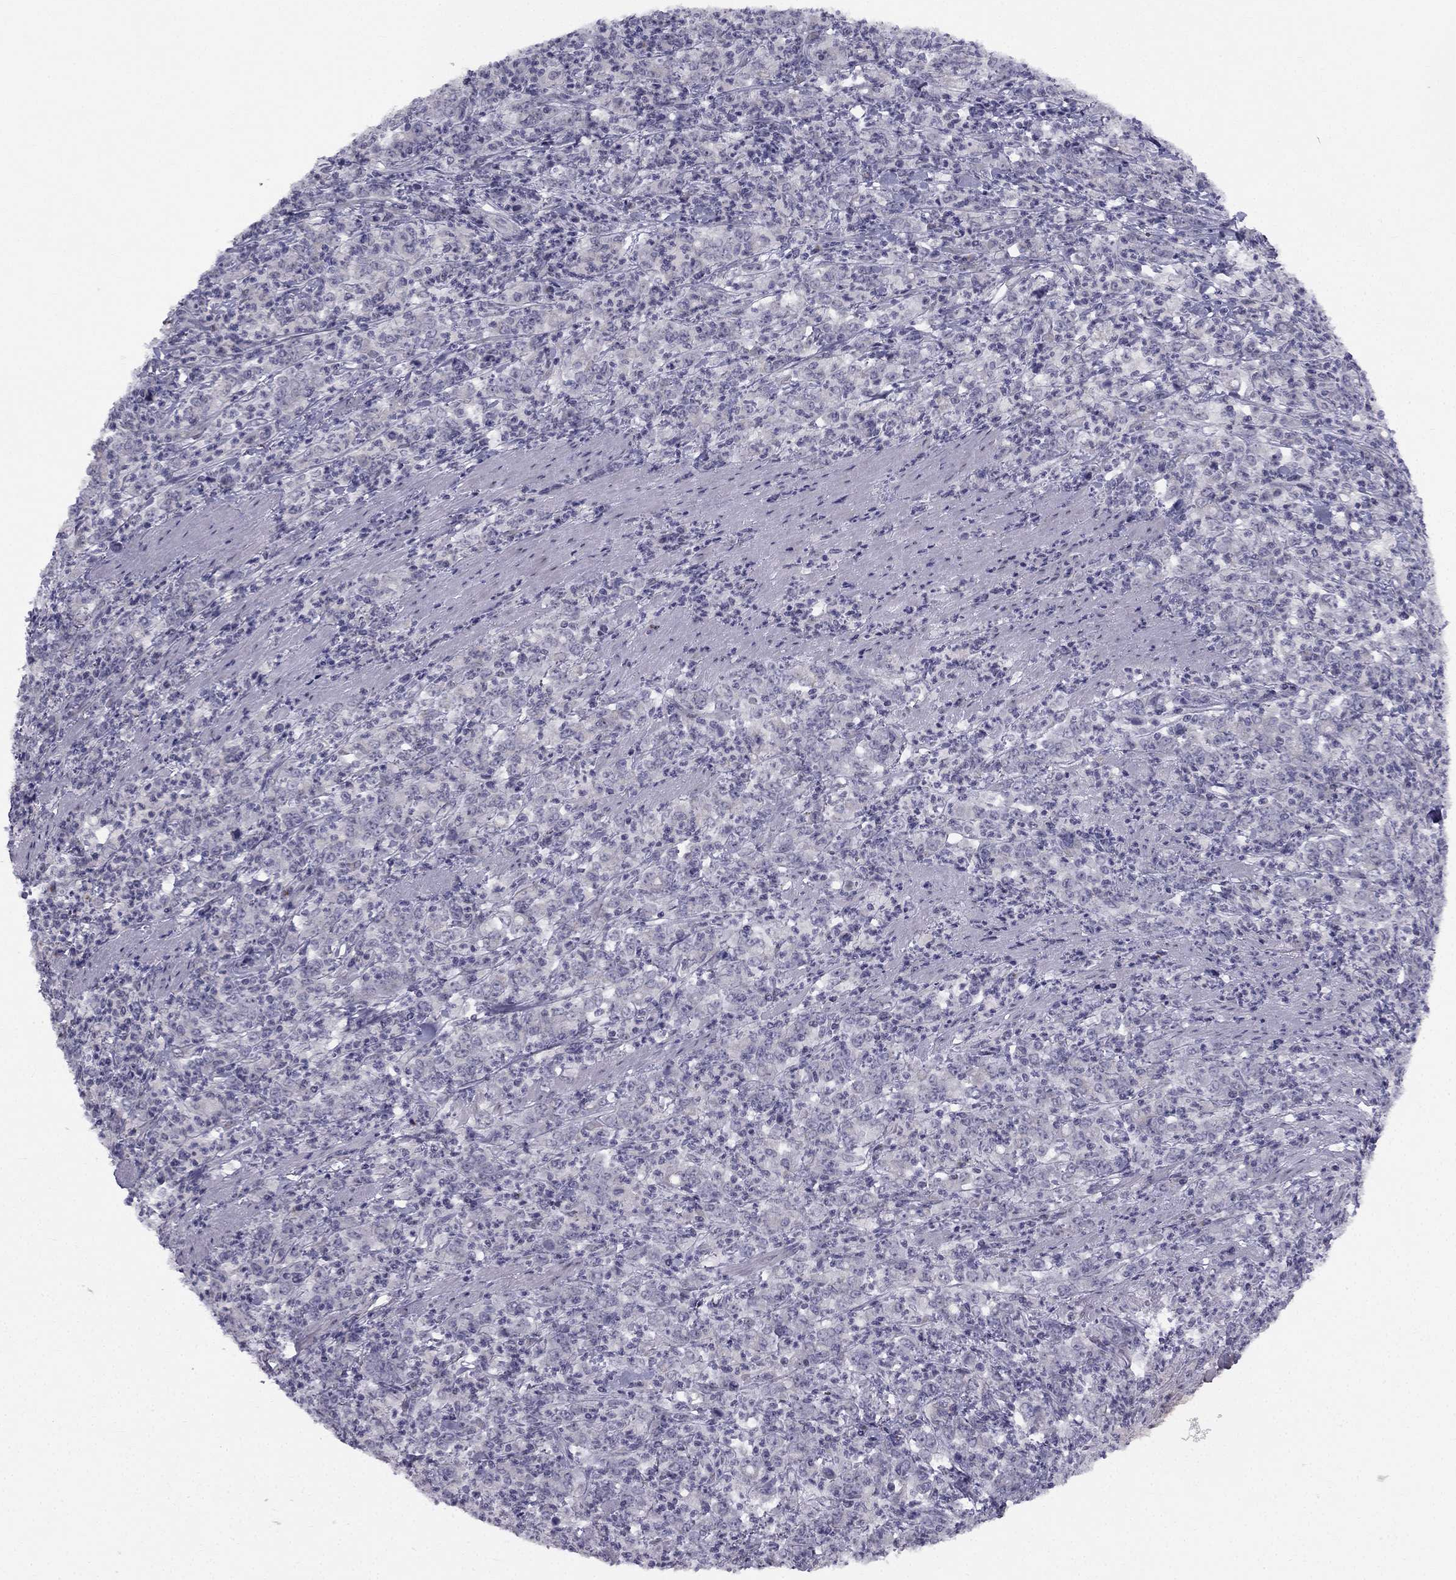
{"staining": {"intensity": "negative", "quantity": "none", "location": "none"}, "tissue": "stomach cancer", "cell_type": "Tumor cells", "image_type": "cancer", "snomed": [{"axis": "morphology", "description": "Adenocarcinoma, NOS"}, {"axis": "topography", "description": "Stomach, lower"}], "caption": "An image of stomach cancer stained for a protein exhibits no brown staining in tumor cells.", "gene": "TRPS1", "patient": {"sex": "female", "age": 71}}